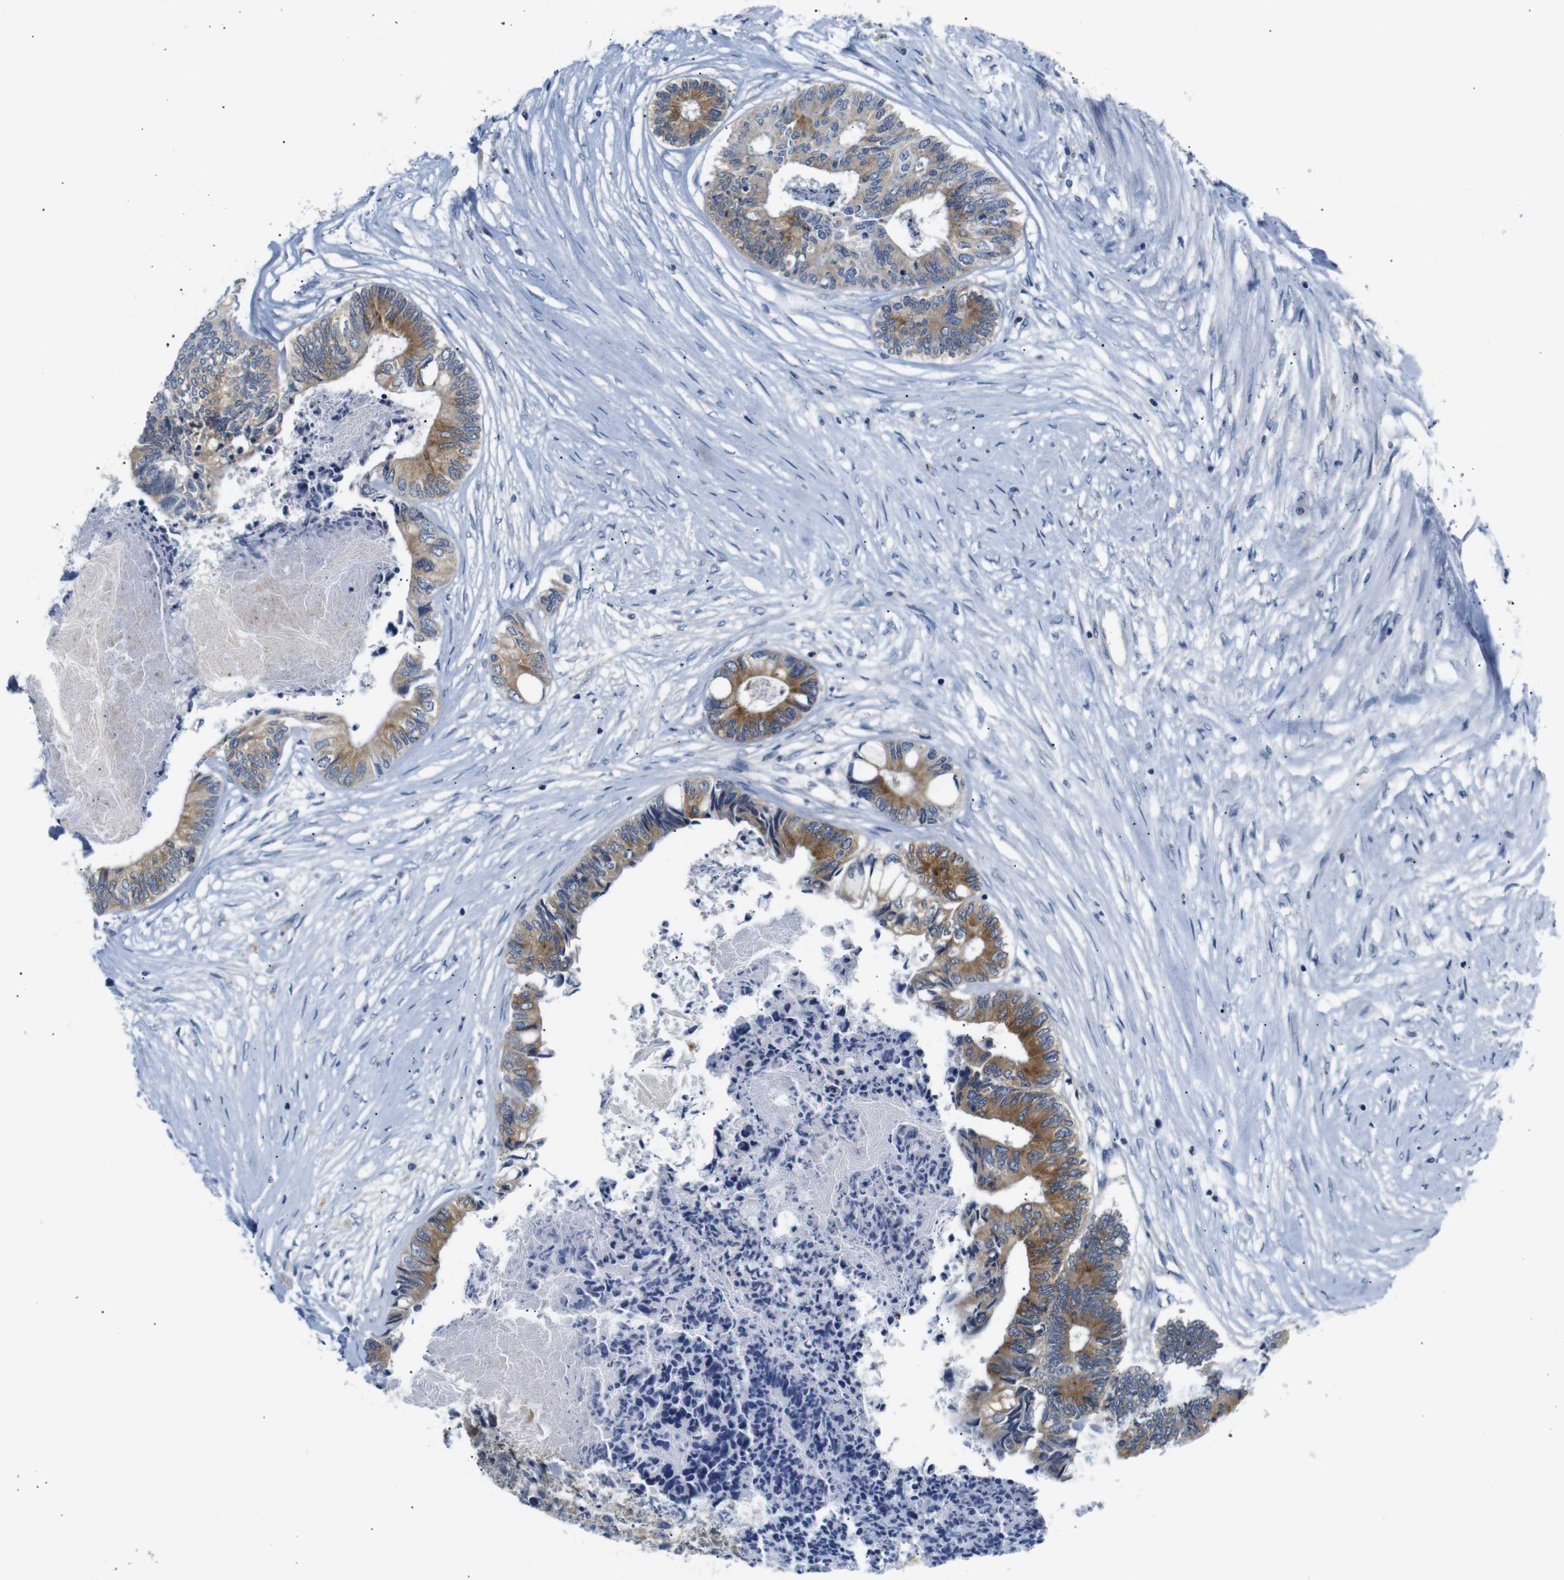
{"staining": {"intensity": "moderate", "quantity": ">75%", "location": "cytoplasmic/membranous"}, "tissue": "colorectal cancer", "cell_type": "Tumor cells", "image_type": "cancer", "snomed": [{"axis": "morphology", "description": "Adenocarcinoma, NOS"}, {"axis": "topography", "description": "Rectum"}], "caption": "High-magnification brightfield microscopy of colorectal adenocarcinoma stained with DAB (brown) and counterstained with hematoxylin (blue). tumor cells exhibit moderate cytoplasmic/membranous positivity is seen in approximately>75% of cells. The protein of interest is shown in brown color, while the nuclei are stained blue.", "gene": "DCP1A", "patient": {"sex": "male", "age": 63}}